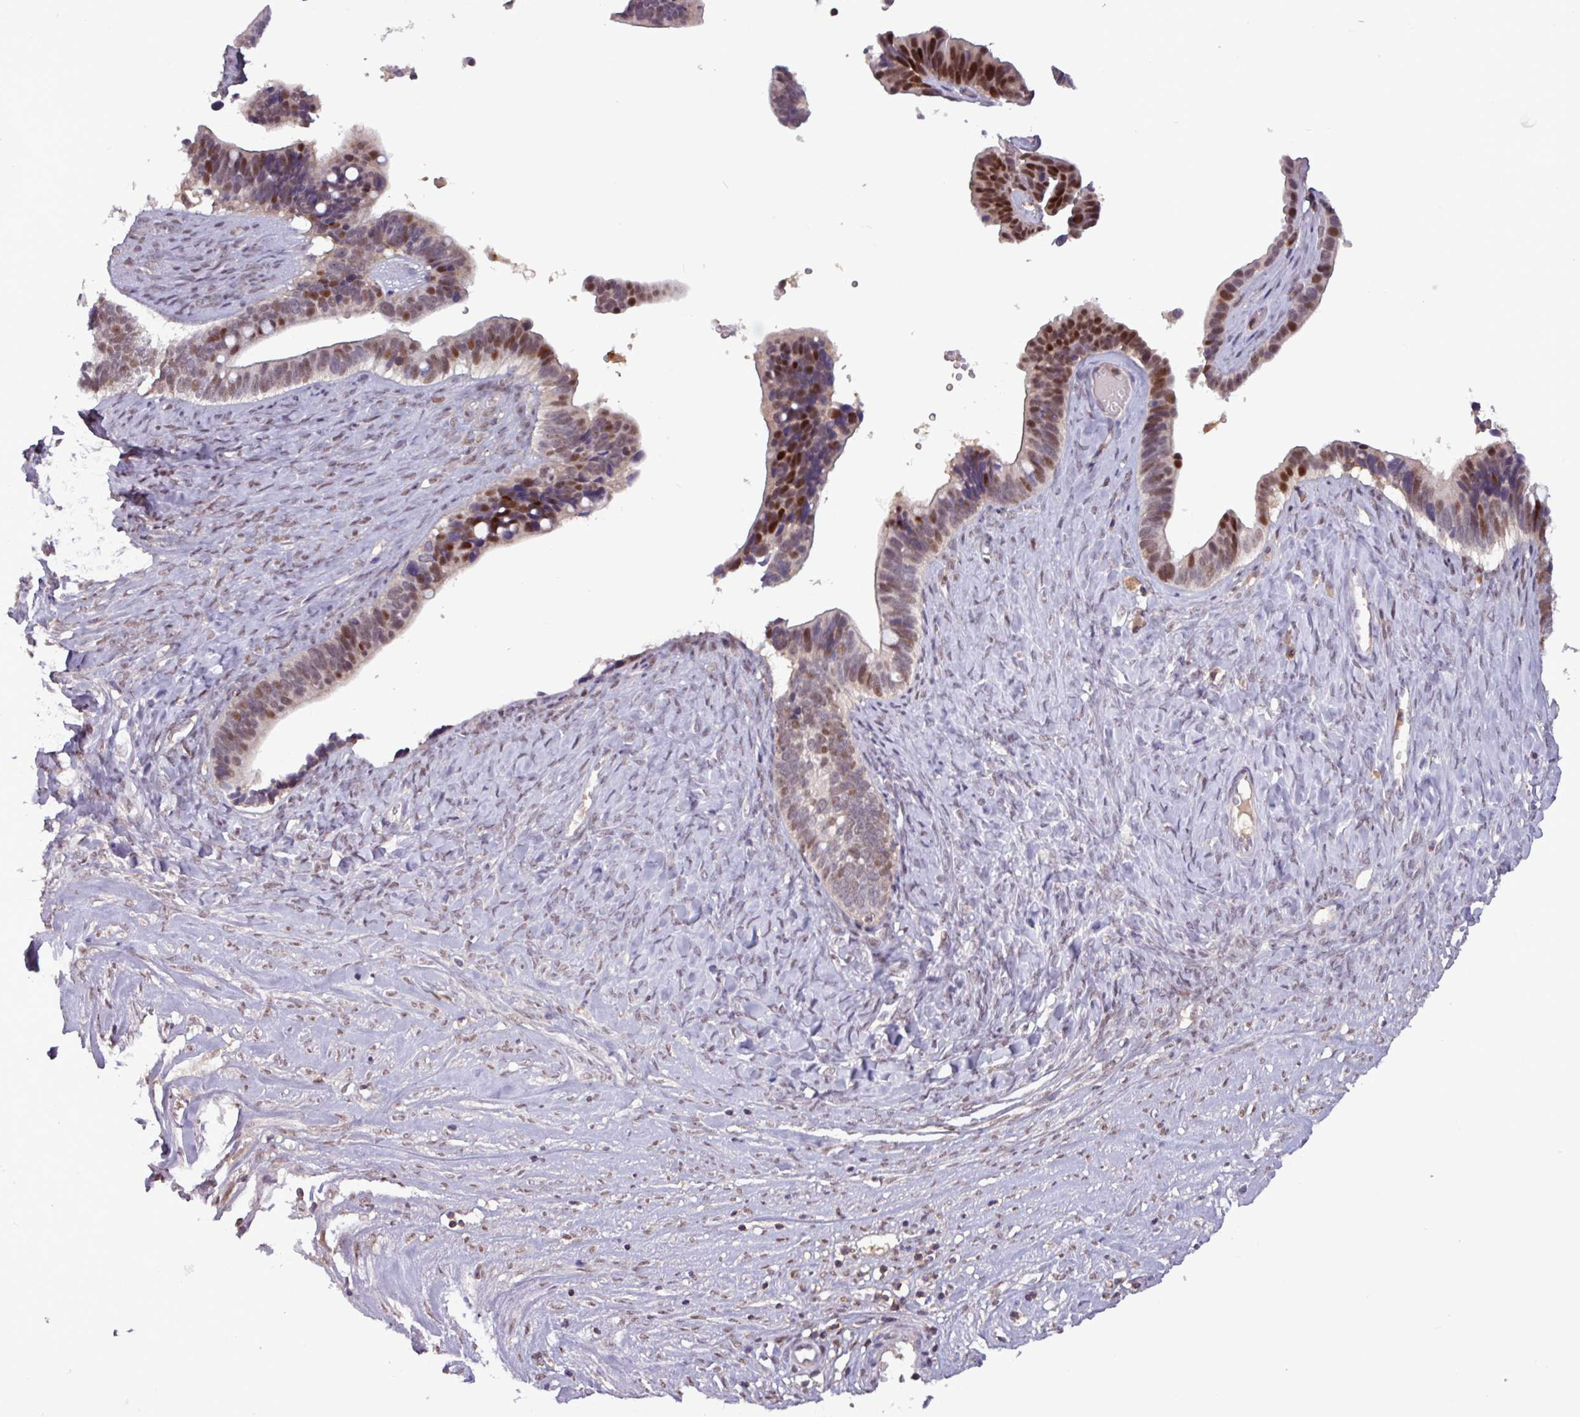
{"staining": {"intensity": "moderate", "quantity": "25%-75%", "location": "nuclear"}, "tissue": "ovarian cancer", "cell_type": "Tumor cells", "image_type": "cancer", "snomed": [{"axis": "morphology", "description": "Cystadenocarcinoma, serous, NOS"}, {"axis": "topography", "description": "Ovary"}], "caption": "The micrograph reveals immunohistochemical staining of ovarian cancer (serous cystadenocarcinoma). There is moderate nuclear staining is seen in about 25%-75% of tumor cells.", "gene": "PRRX1", "patient": {"sex": "female", "age": 56}}